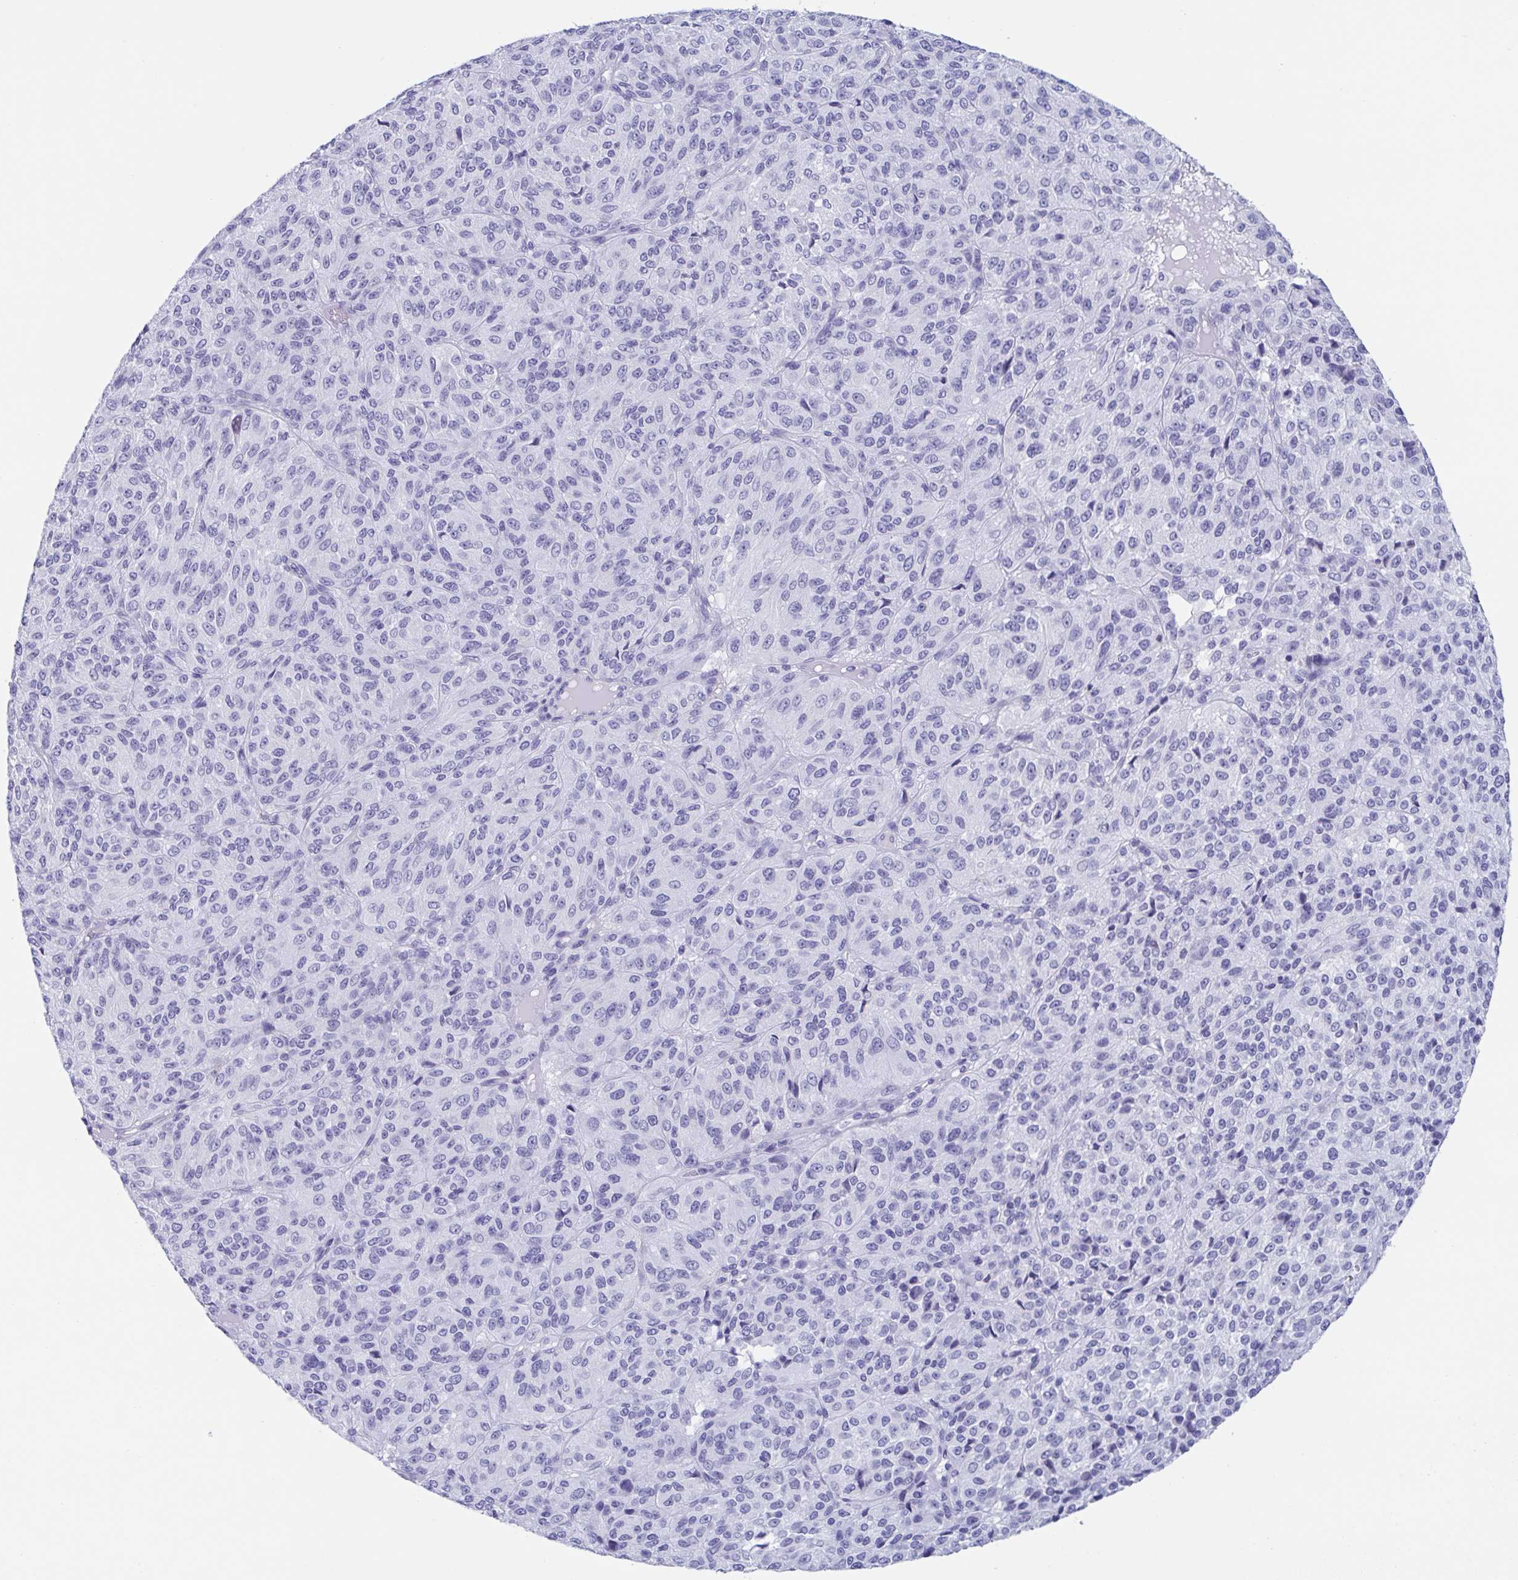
{"staining": {"intensity": "negative", "quantity": "none", "location": "none"}, "tissue": "melanoma", "cell_type": "Tumor cells", "image_type": "cancer", "snomed": [{"axis": "morphology", "description": "Malignant melanoma, Metastatic site"}, {"axis": "topography", "description": "Brain"}], "caption": "High power microscopy micrograph of an immunohistochemistry (IHC) photomicrograph of melanoma, revealing no significant expression in tumor cells.", "gene": "CDX4", "patient": {"sex": "female", "age": 56}}